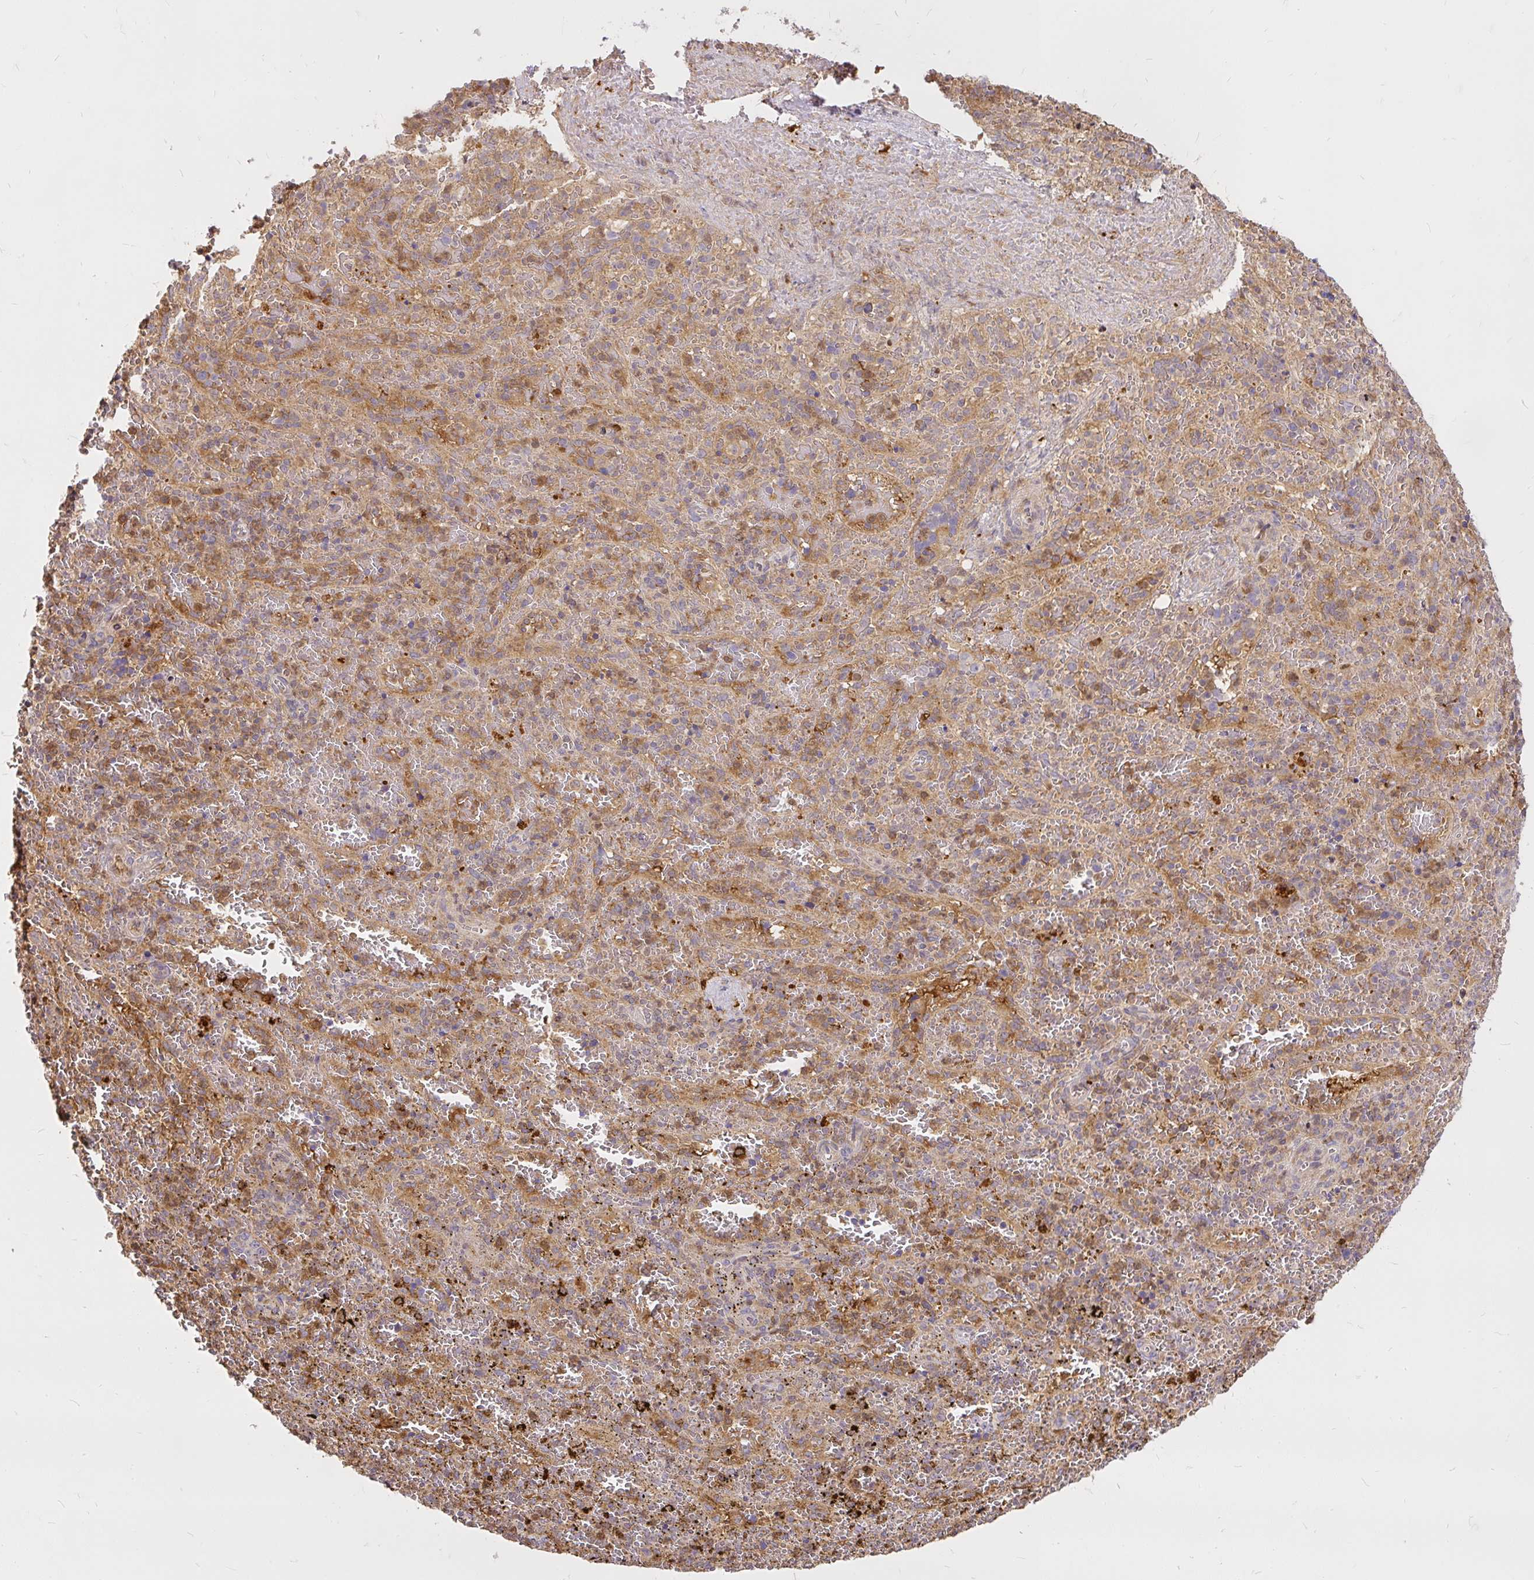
{"staining": {"intensity": "moderate", "quantity": "<25%", "location": "cytoplasmic/membranous"}, "tissue": "spleen", "cell_type": "Cells in red pulp", "image_type": "normal", "snomed": [{"axis": "morphology", "description": "Normal tissue, NOS"}, {"axis": "topography", "description": "Spleen"}], "caption": "The immunohistochemical stain shows moderate cytoplasmic/membranous positivity in cells in red pulp of unremarkable spleen. Nuclei are stained in blue.", "gene": "AP5S1", "patient": {"sex": "female", "age": 50}}